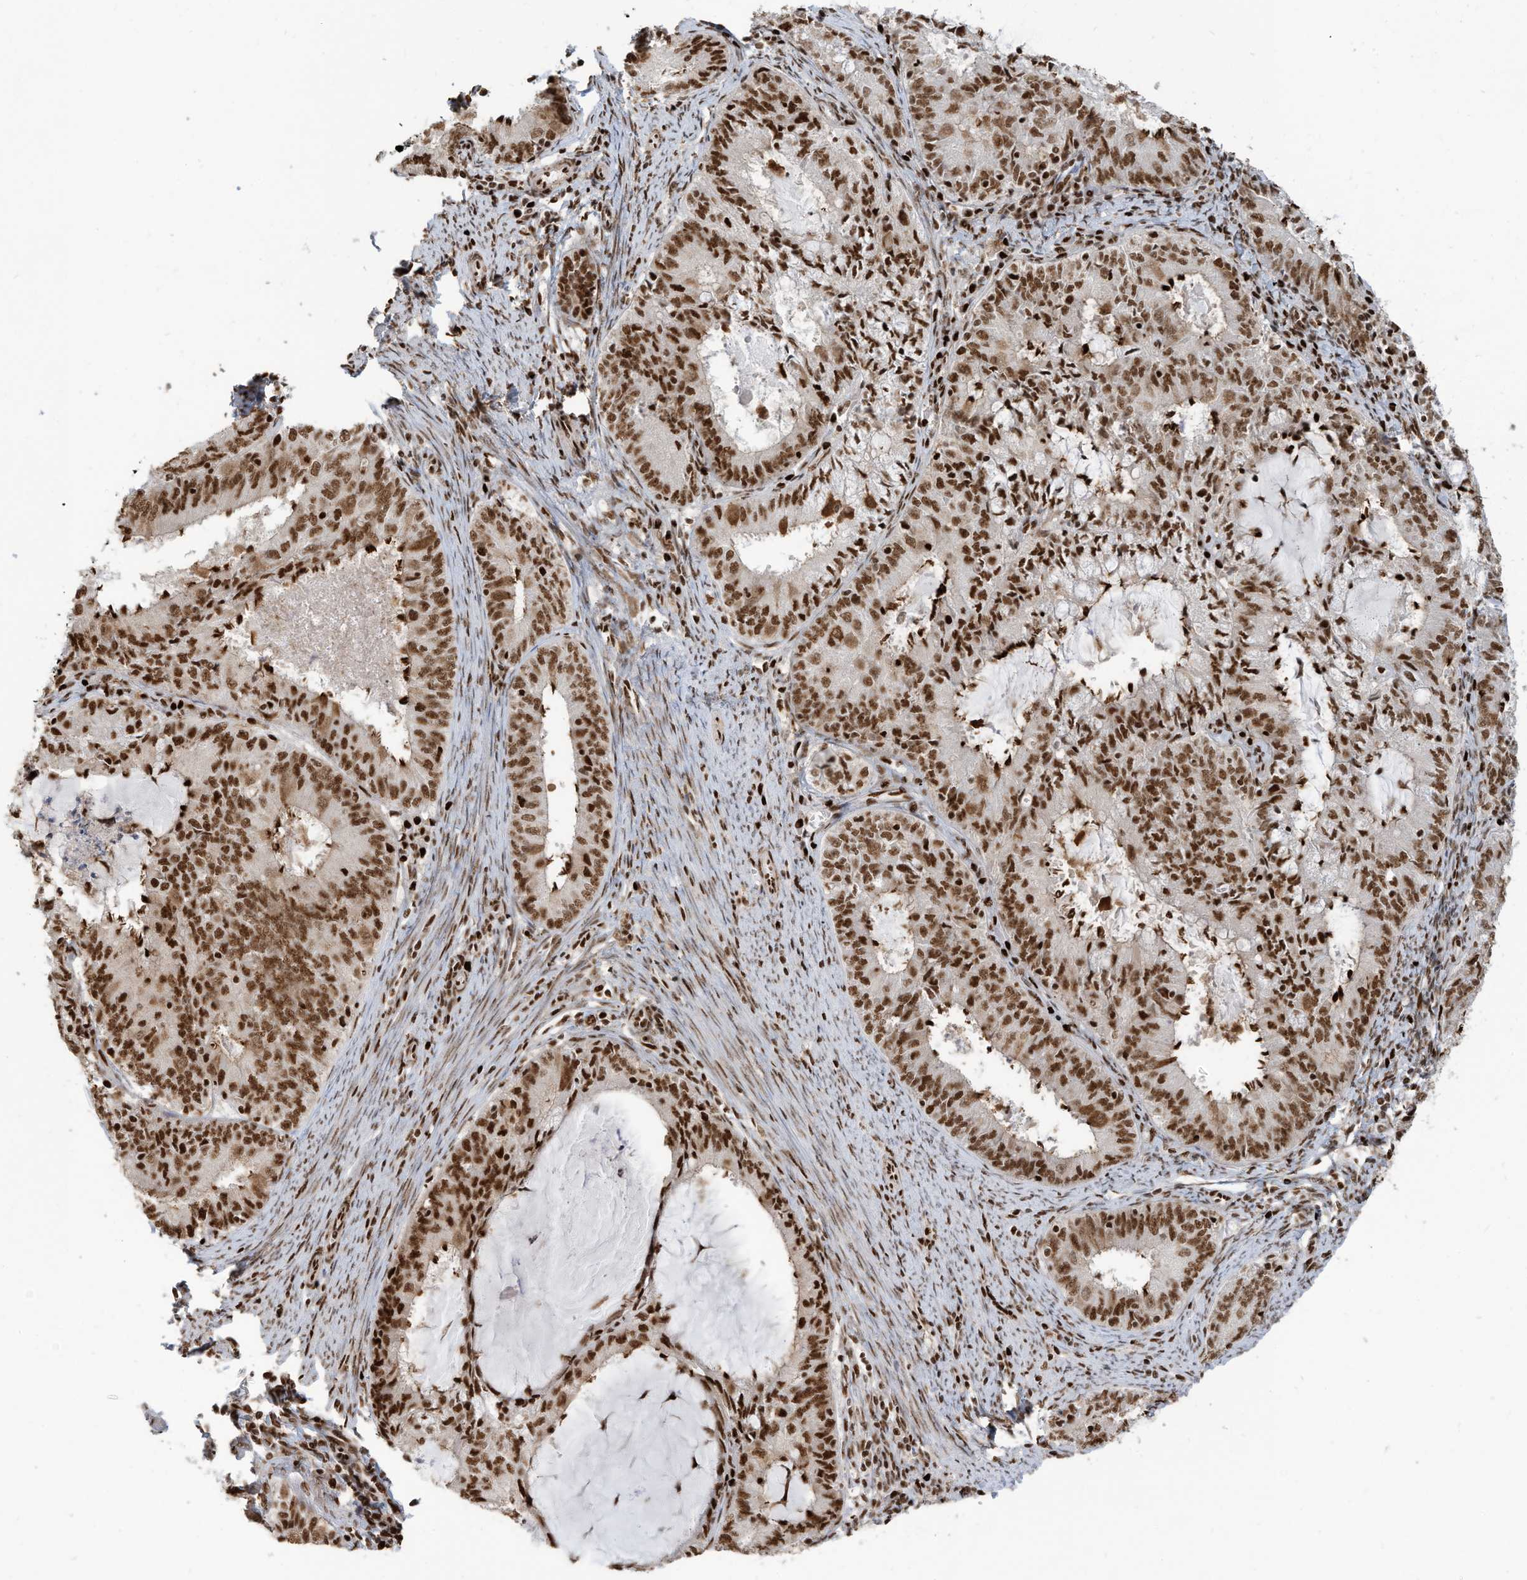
{"staining": {"intensity": "strong", "quantity": ">75%", "location": "nuclear"}, "tissue": "endometrial cancer", "cell_type": "Tumor cells", "image_type": "cancer", "snomed": [{"axis": "morphology", "description": "Adenocarcinoma, NOS"}, {"axis": "topography", "description": "Endometrium"}], "caption": "Human endometrial adenocarcinoma stained with a protein marker demonstrates strong staining in tumor cells.", "gene": "SAMD15", "patient": {"sex": "female", "age": 57}}